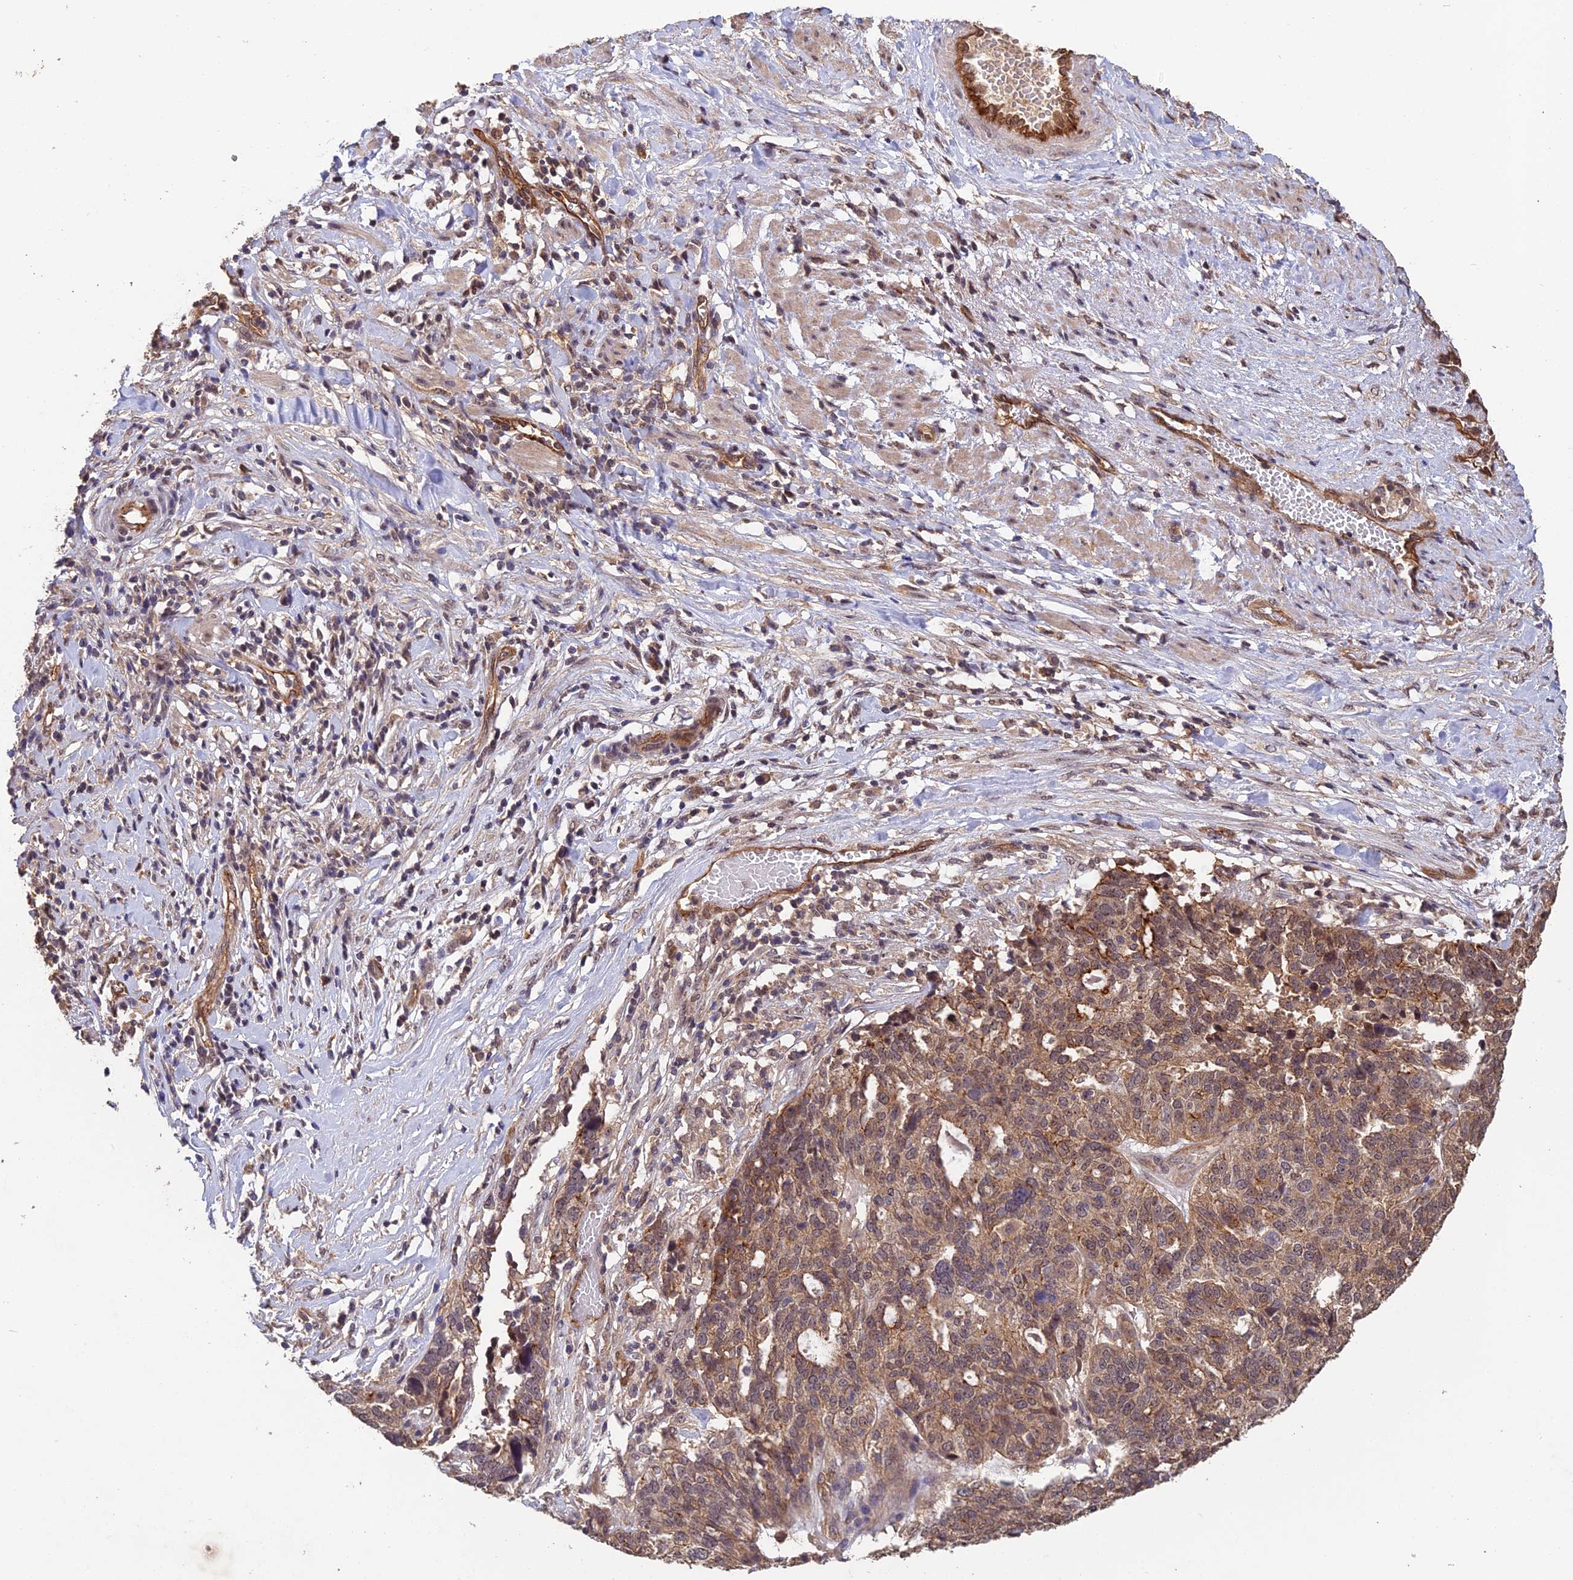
{"staining": {"intensity": "moderate", "quantity": ">75%", "location": "cytoplasmic/membranous"}, "tissue": "ovarian cancer", "cell_type": "Tumor cells", "image_type": "cancer", "snomed": [{"axis": "morphology", "description": "Cystadenocarcinoma, serous, NOS"}, {"axis": "topography", "description": "Ovary"}], "caption": "Ovarian cancer (serous cystadenocarcinoma) stained for a protein displays moderate cytoplasmic/membranous positivity in tumor cells.", "gene": "RALGAPA2", "patient": {"sex": "female", "age": 59}}